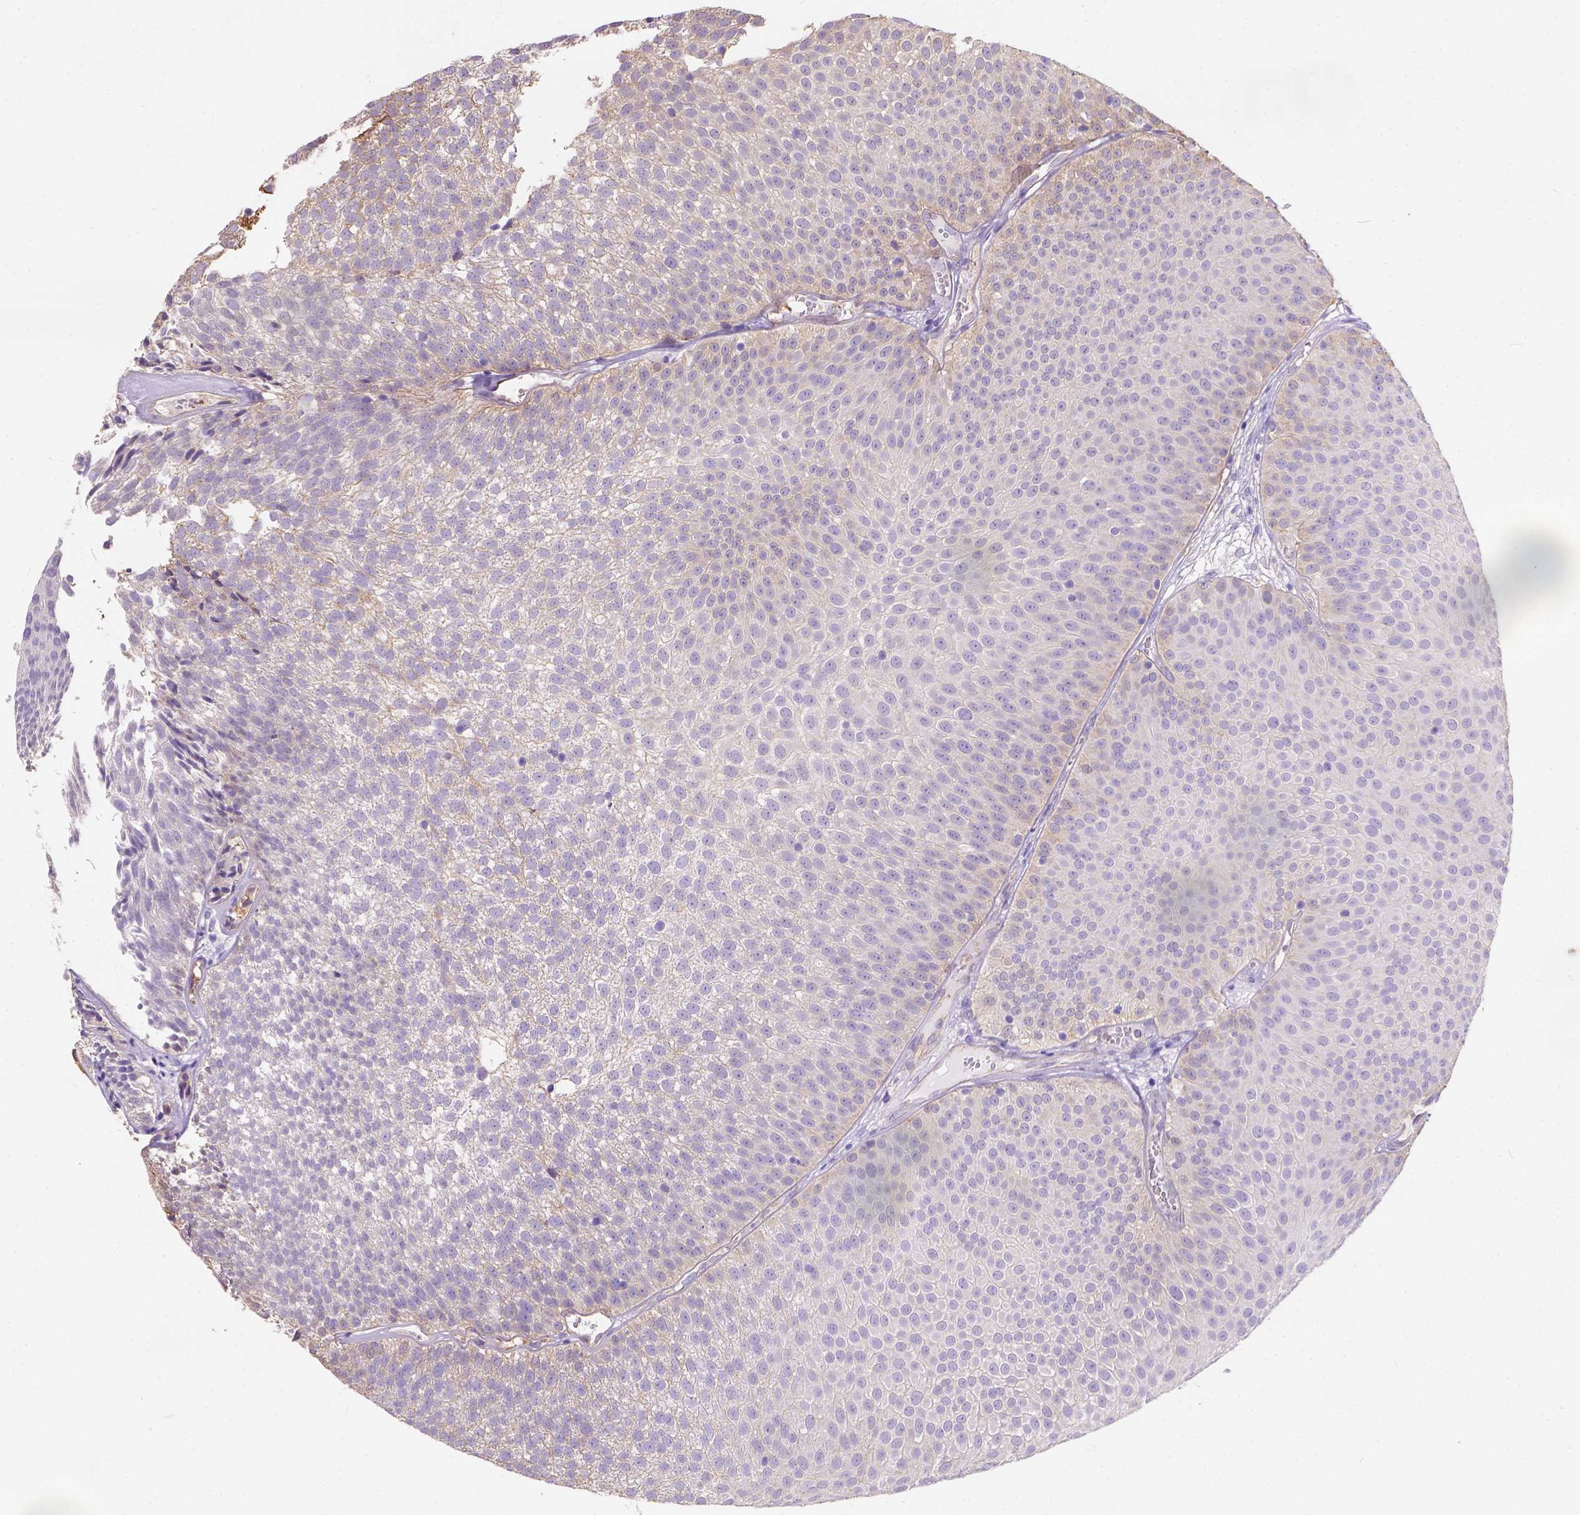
{"staining": {"intensity": "weak", "quantity": "25%-75%", "location": "cytoplasmic/membranous"}, "tissue": "urothelial cancer", "cell_type": "Tumor cells", "image_type": "cancer", "snomed": [{"axis": "morphology", "description": "Urothelial carcinoma, Low grade"}, {"axis": "topography", "description": "Urinary bladder"}], "caption": "Immunohistochemistry image of human urothelial cancer stained for a protein (brown), which demonstrates low levels of weak cytoplasmic/membranous staining in approximately 25%-75% of tumor cells.", "gene": "PHF7", "patient": {"sex": "male", "age": 52}}